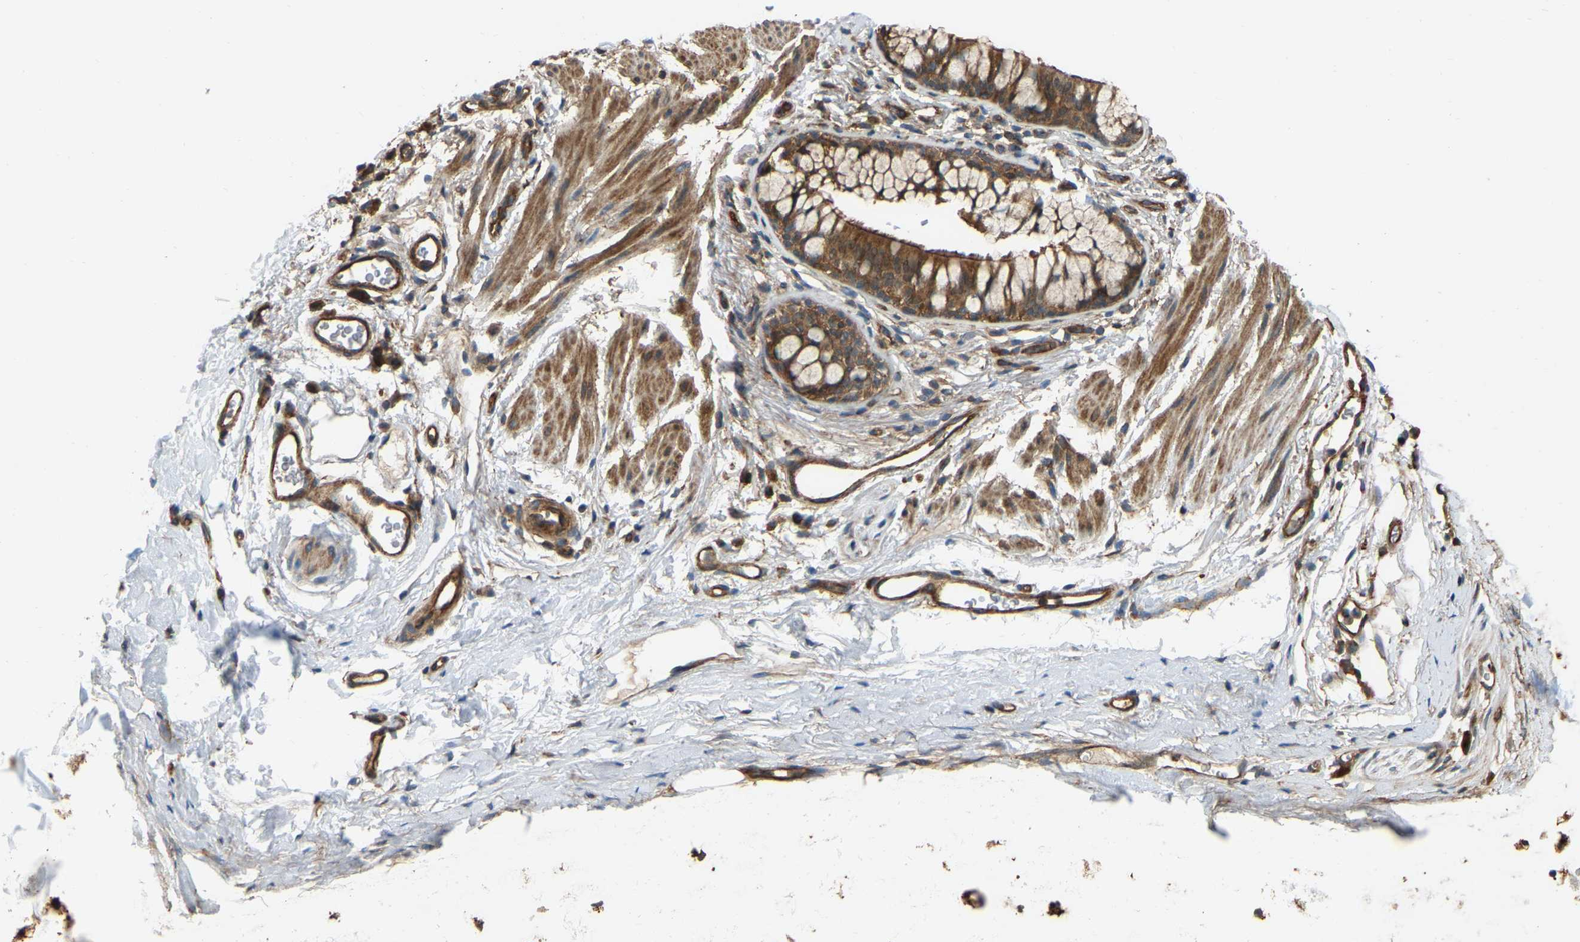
{"staining": {"intensity": "moderate", "quantity": ">75%", "location": "cytoplasmic/membranous"}, "tissue": "bronchus", "cell_type": "Respiratory epithelial cells", "image_type": "normal", "snomed": [{"axis": "morphology", "description": "Normal tissue, NOS"}, {"axis": "topography", "description": "Cartilage tissue"}, {"axis": "topography", "description": "Bronchus"}], "caption": "Protein staining reveals moderate cytoplasmic/membranous staining in approximately >75% of respiratory epithelial cells in unremarkable bronchus. (IHC, brightfield microscopy, high magnification).", "gene": "SAMD9L", "patient": {"sex": "female", "age": 53}}